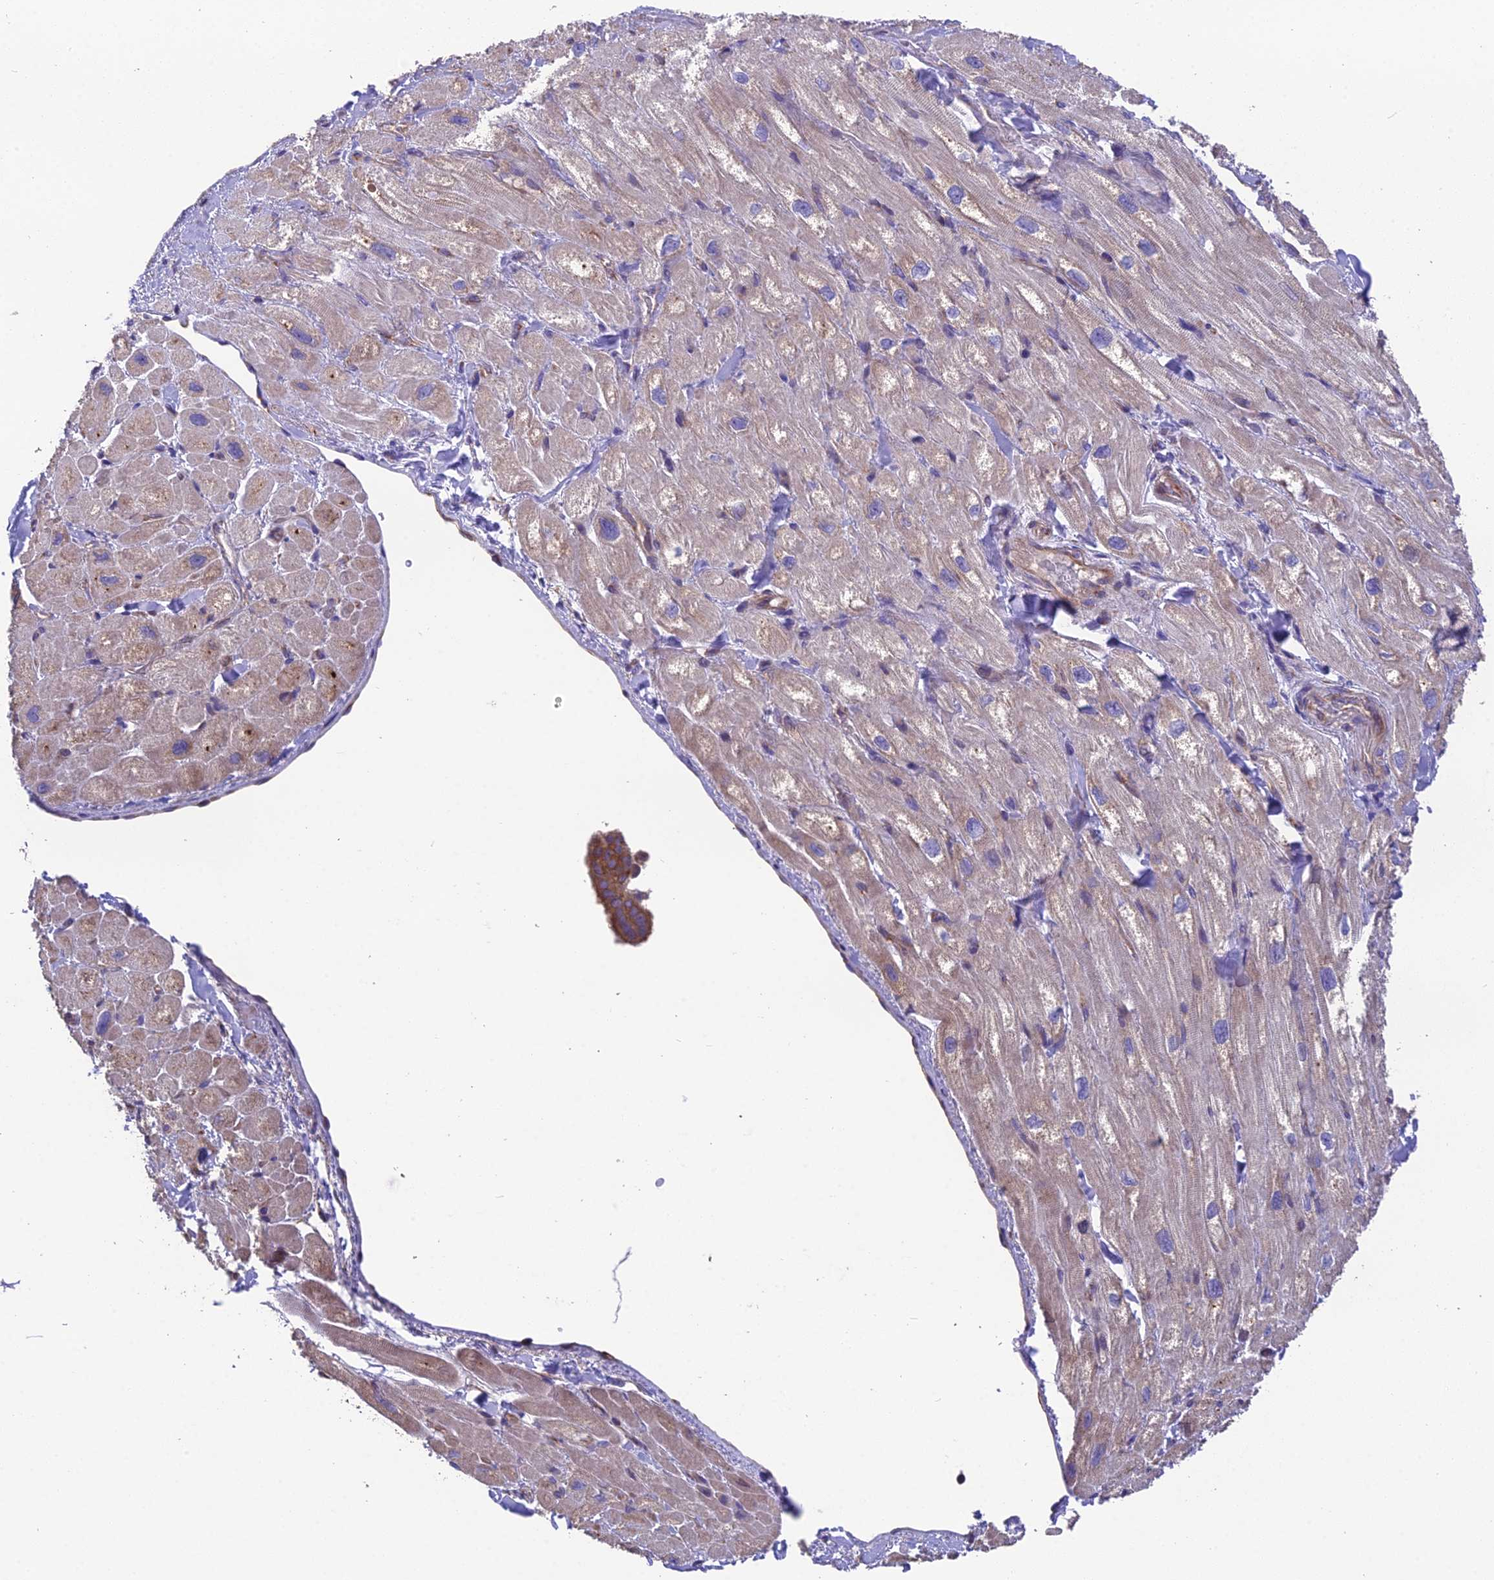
{"staining": {"intensity": "weak", "quantity": "<25%", "location": "cytoplasmic/membranous"}, "tissue": "heart muscle", "cell_type": "Cardiomyocytes", "image_type": "normal", "snomed": [{"axis": "morphology", "description": "Normal tissue, NOS"}, {"axis": "topography", "description": "Heart"}], "caption": "Histopathology image shows no significant protein expression in cardiomyocytes of normal heart muscle.", "gene": "BLOC1S4", "patient": {"sex": "male", "age": 65}}